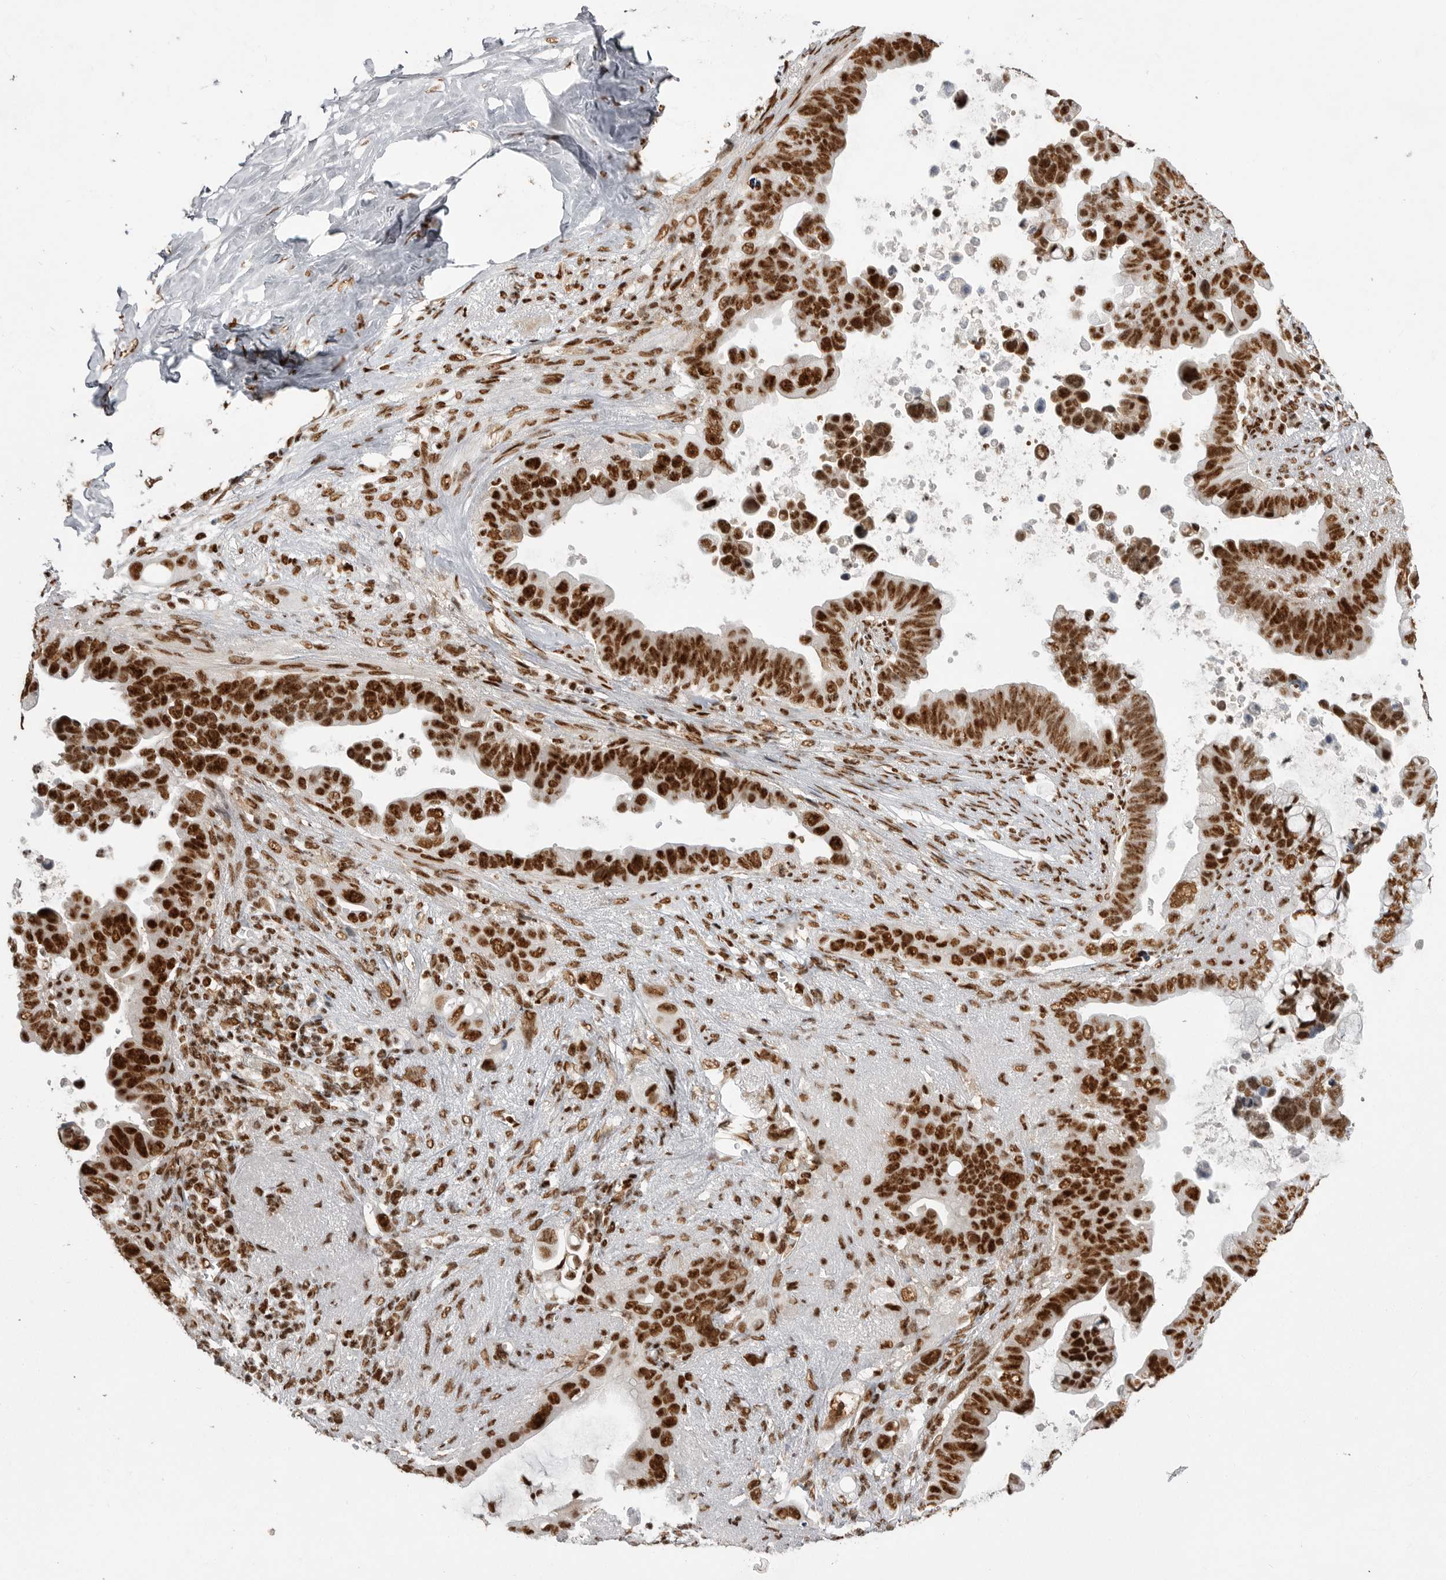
{"staining": {"intensity": "strong", "quantity": ">75%", "location": "cytoplasmic/membranous,nuclear"}, "tissue": "pancreatic cancer", "cell_type": "Tumor cells", "image_type": "cancer", "snomed": [{"axis": "morphology", "description": "Adenocarcinoma, NOS"}, {"axis": "topography", "description": "Pancreas"}], "caption": "Immunohistochemical staining of adenocarcinoma (pancreatic) shows high levels of strong cytoplasmic/membranous and nuclear protein positivity in approximately >75% of tumor cells. Immunohistochemistry (ihc) stains the protein of interest in brown and the nuclei are stained blue.", "gene": "PPP1R8", "patient": {"sex": "female", "age": 72}}